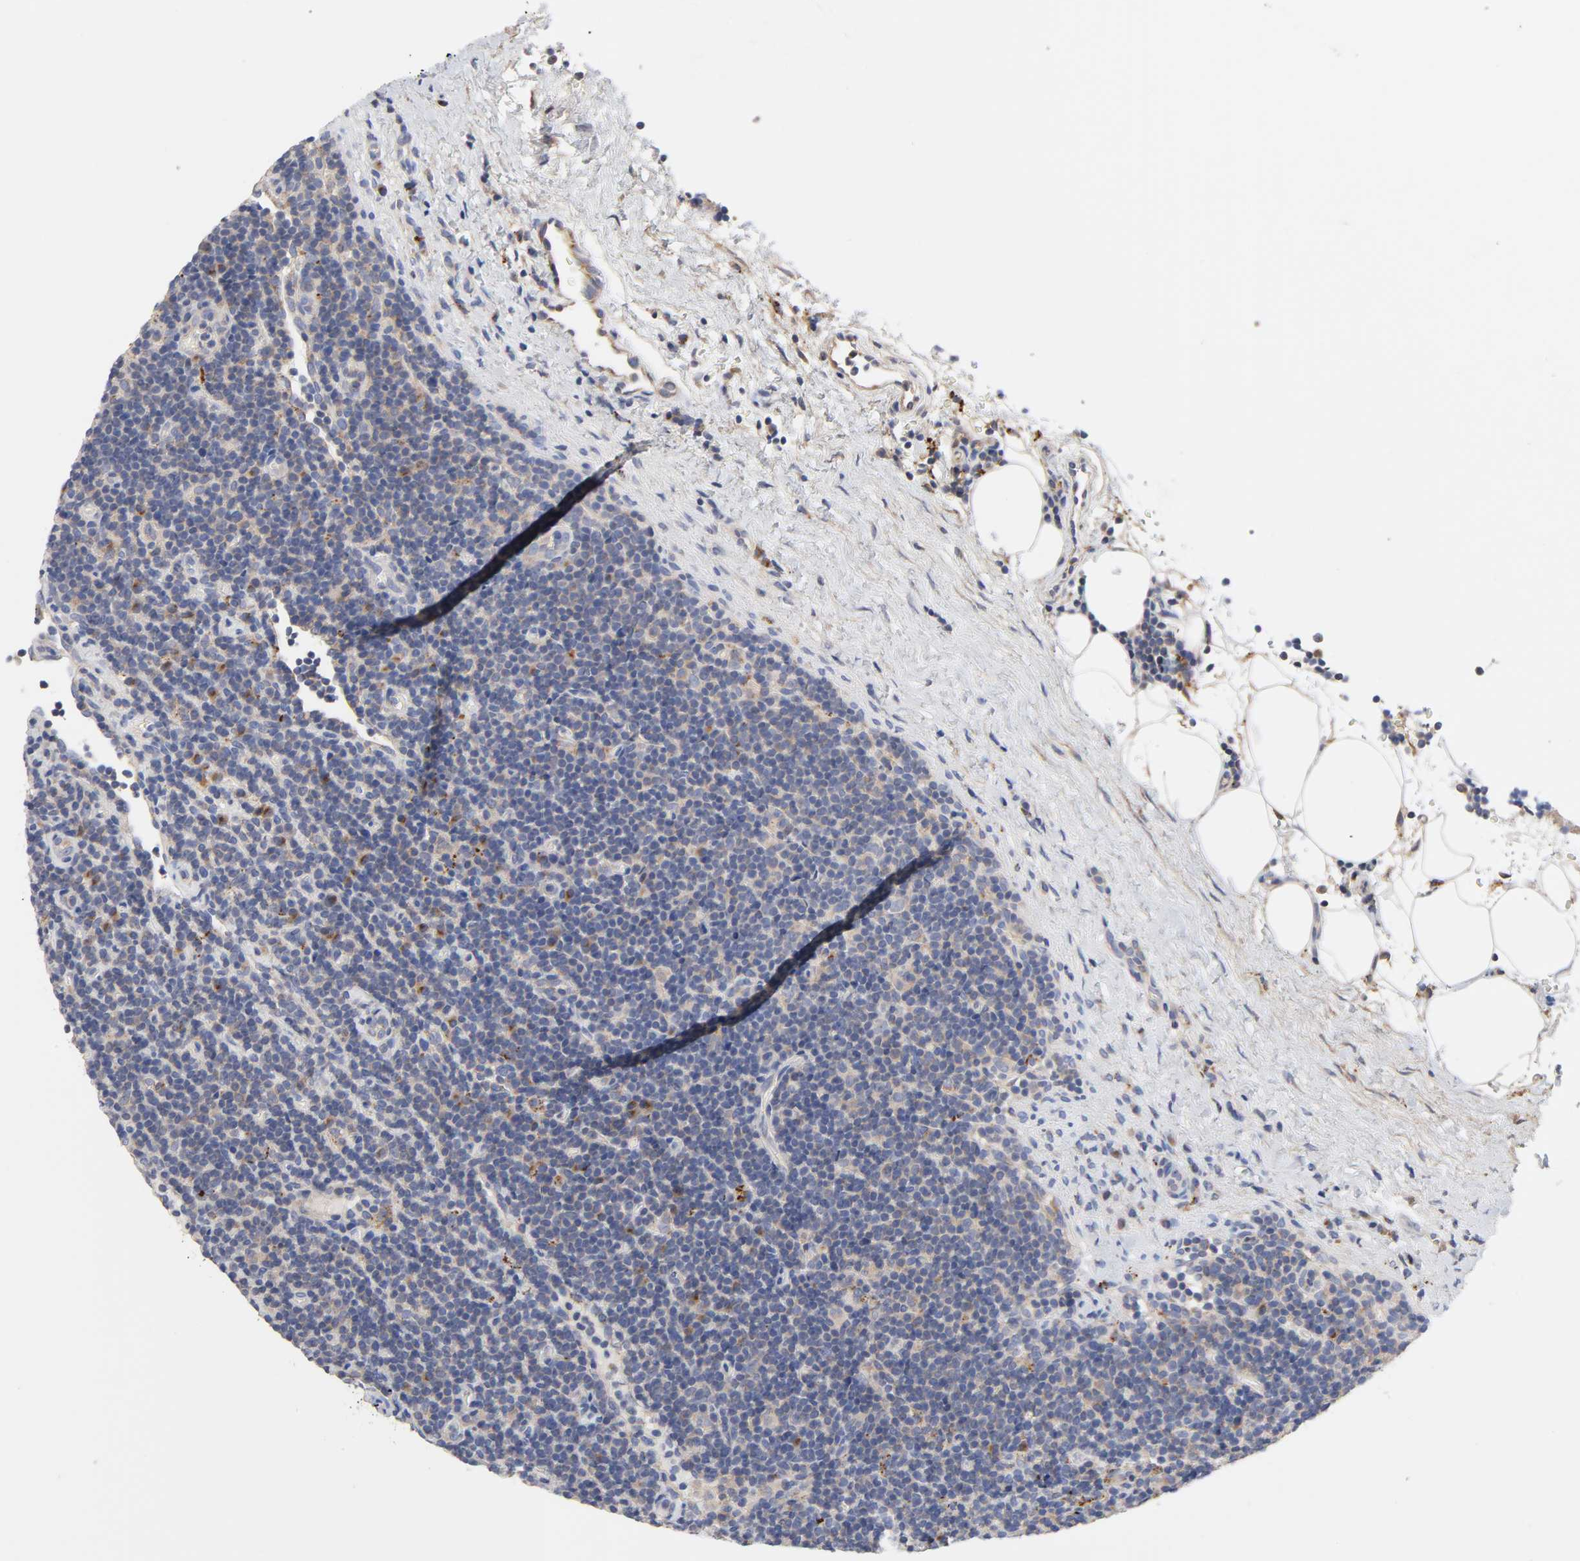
{"staining": {"intensity": "weak", "quantity": ">75%", "location": "cytoplasmic/membranous"}, "tissue": "lymphoma", "cell_type": "Tumor cells", "image_type": "cancer", "snomed": [{"axis": "morphology", "description": "Malignant lymphoma, non-Hodgkin's type, Low grade"}, {"axis": "topography", "description": "Lymph node"}], "caption": "A brown stain labels weak cytoplasmic/membranous positivity of a protein in malignant lymphoma, non-Hodgkin's type (low-grade) tumor cells. The protein is shown in brown color, while the nuclei are stained blue.", "gene": "C17orf75", "patient": {"sex": "male", "age": 70}}